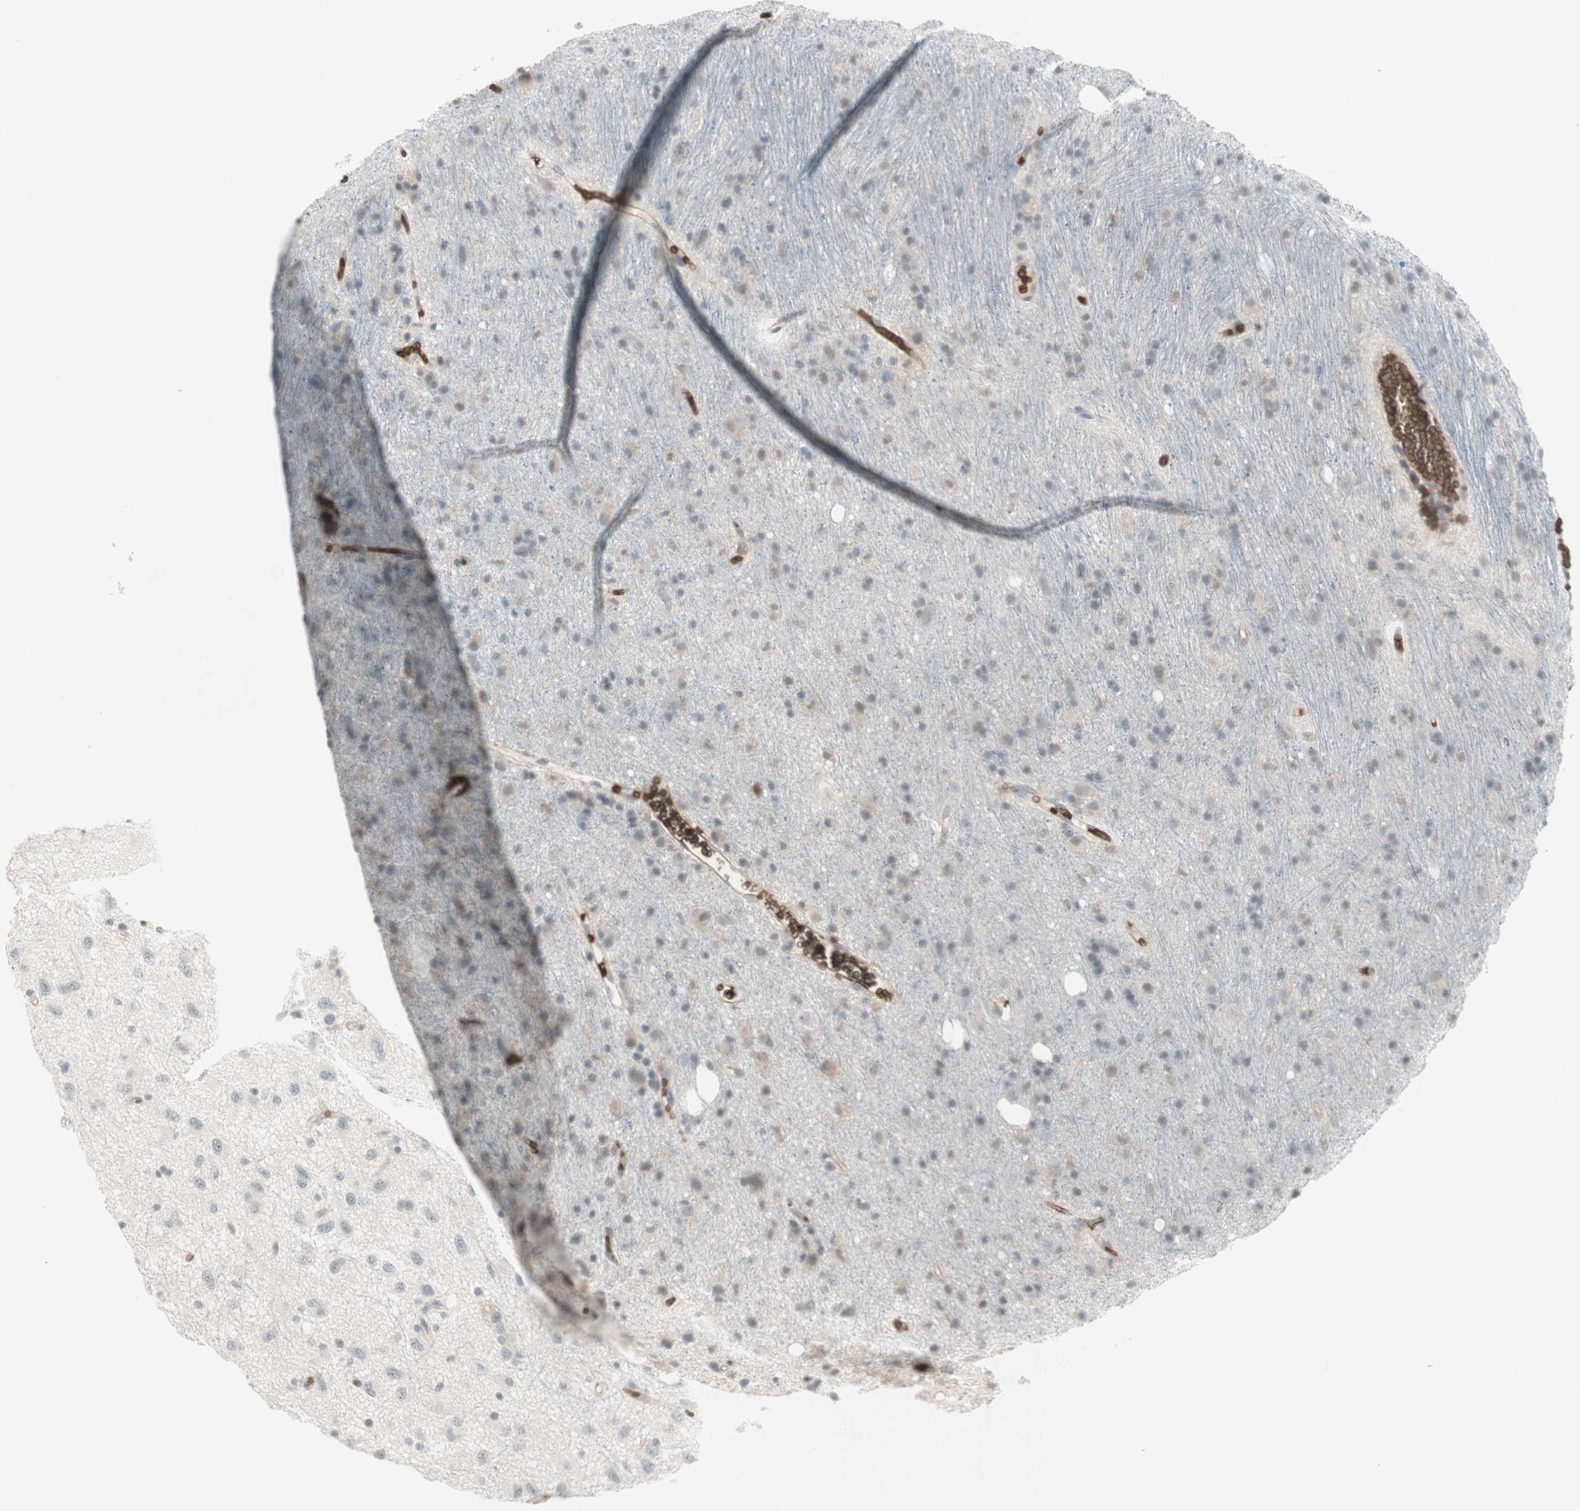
{"staining": {"intensity": "negative", "quantity": "none", "location": "none"}, "tissue": "glioma", "cell_type": "Tumor cells", "image_type": "cancer", "snomed": [{"axis": "morphology", "description": "Glioma, malignant, Low grade"}, {"axis": "topography", "description": "Brain"}], "caption": "Tumor cells show no significant expression in malignant low-grade glioma.", "gene": "MAP4K1", "patient": {"sex": "male", "age": 77}}